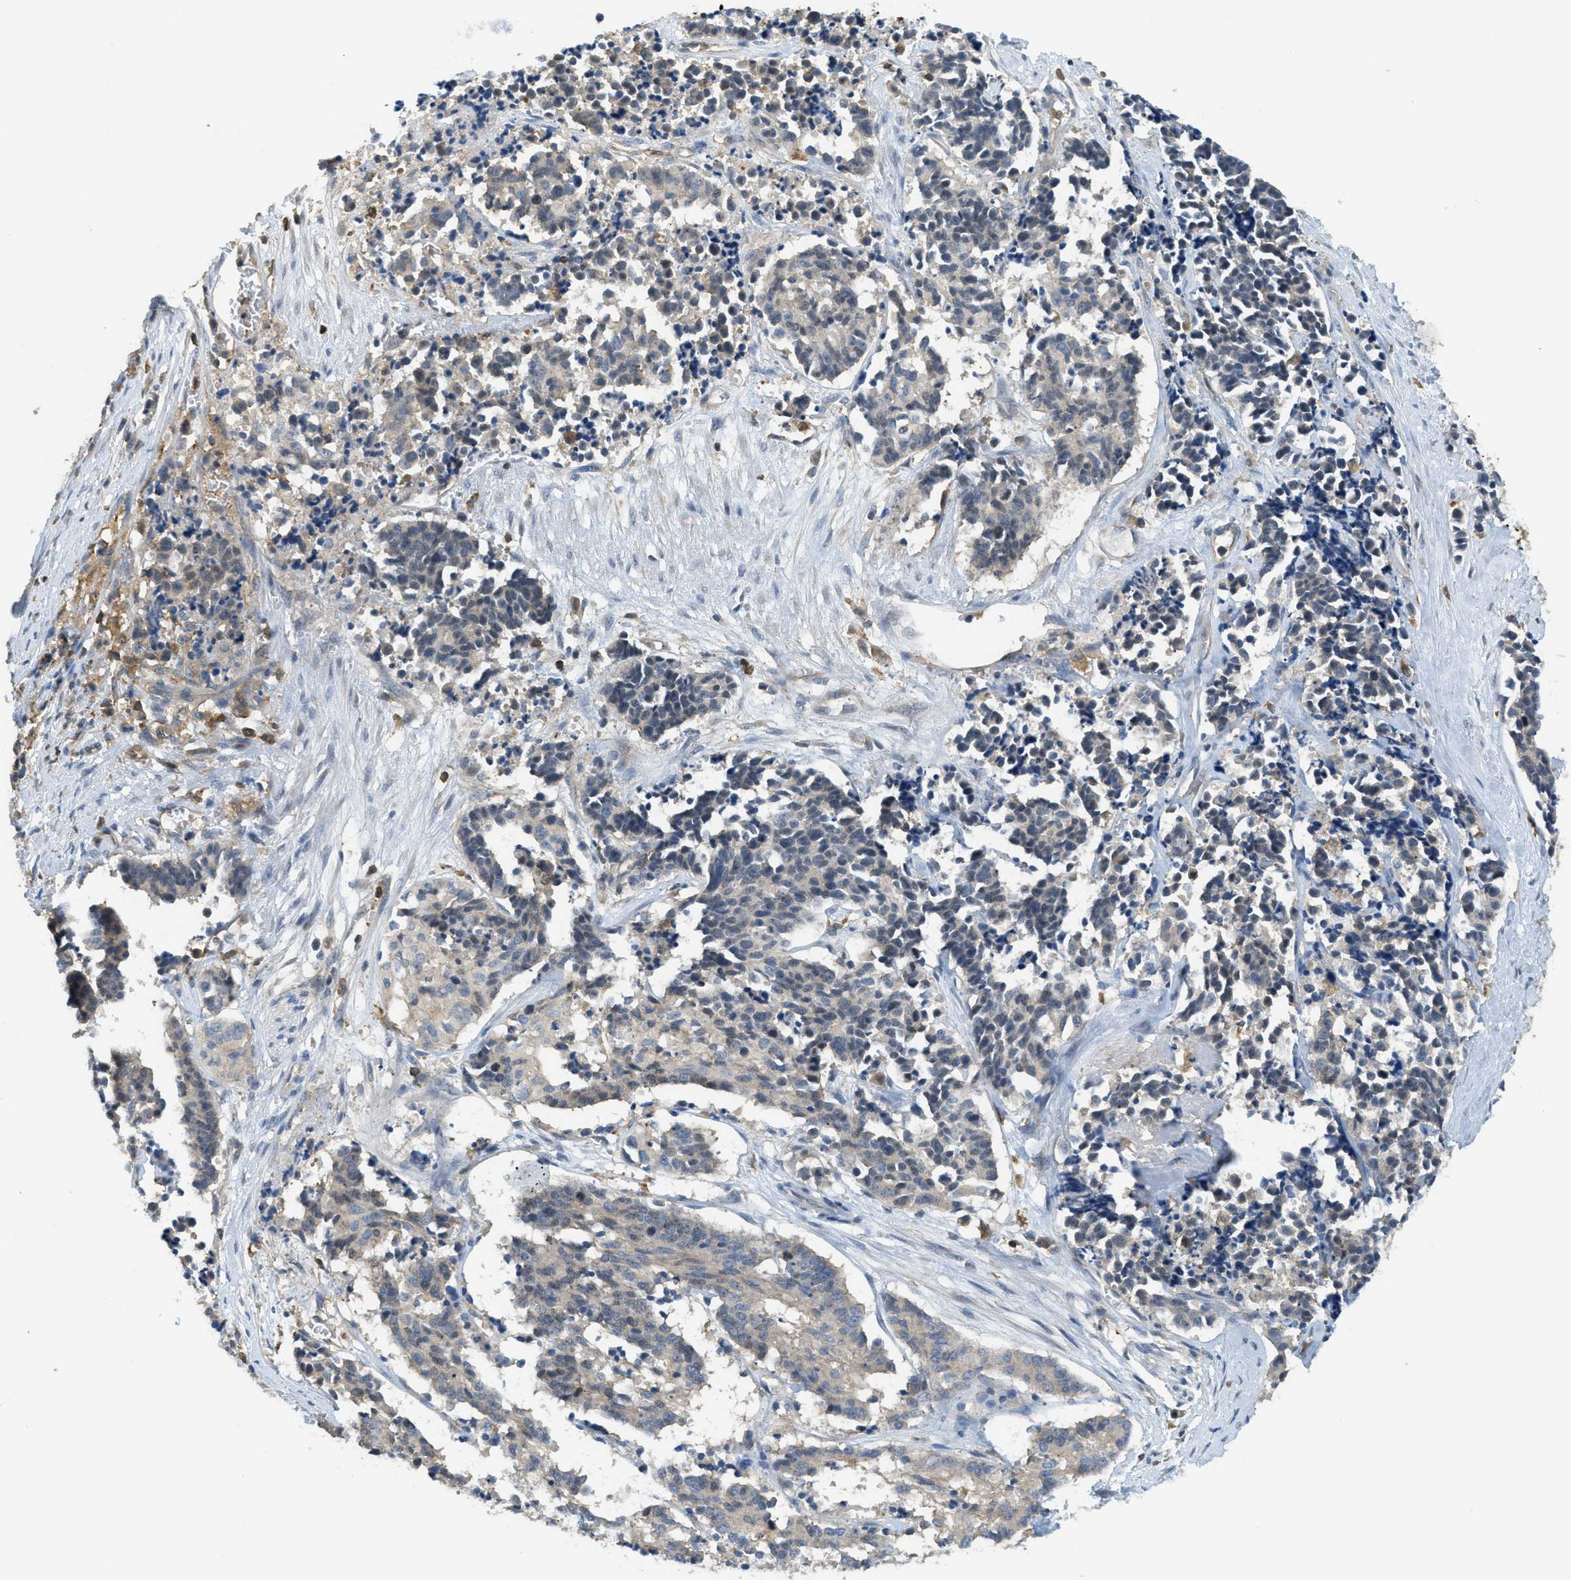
{"staining": {"intensity": "weak", "quantity": "<25%", "location": "cytoplasmic/membranous"}, "tissue": "cervical cancer", "cell_type": "Tumor cells", "image_type": "cancer", "snomed": [{"axis": "morphology", "description": "Squamous cell carcinoma, NOS"}, {"axis": "topography", "description": "Cervix"}], "caption": "A photomicrograph of cervical squamous cell carcinoma stained for a protein demonstrates no brown staining in tumor cells. (IHC, brightfield microscopy, high magnification).", "gene": "GRIK2", "patient": {"sex": "female", "age": 35}}